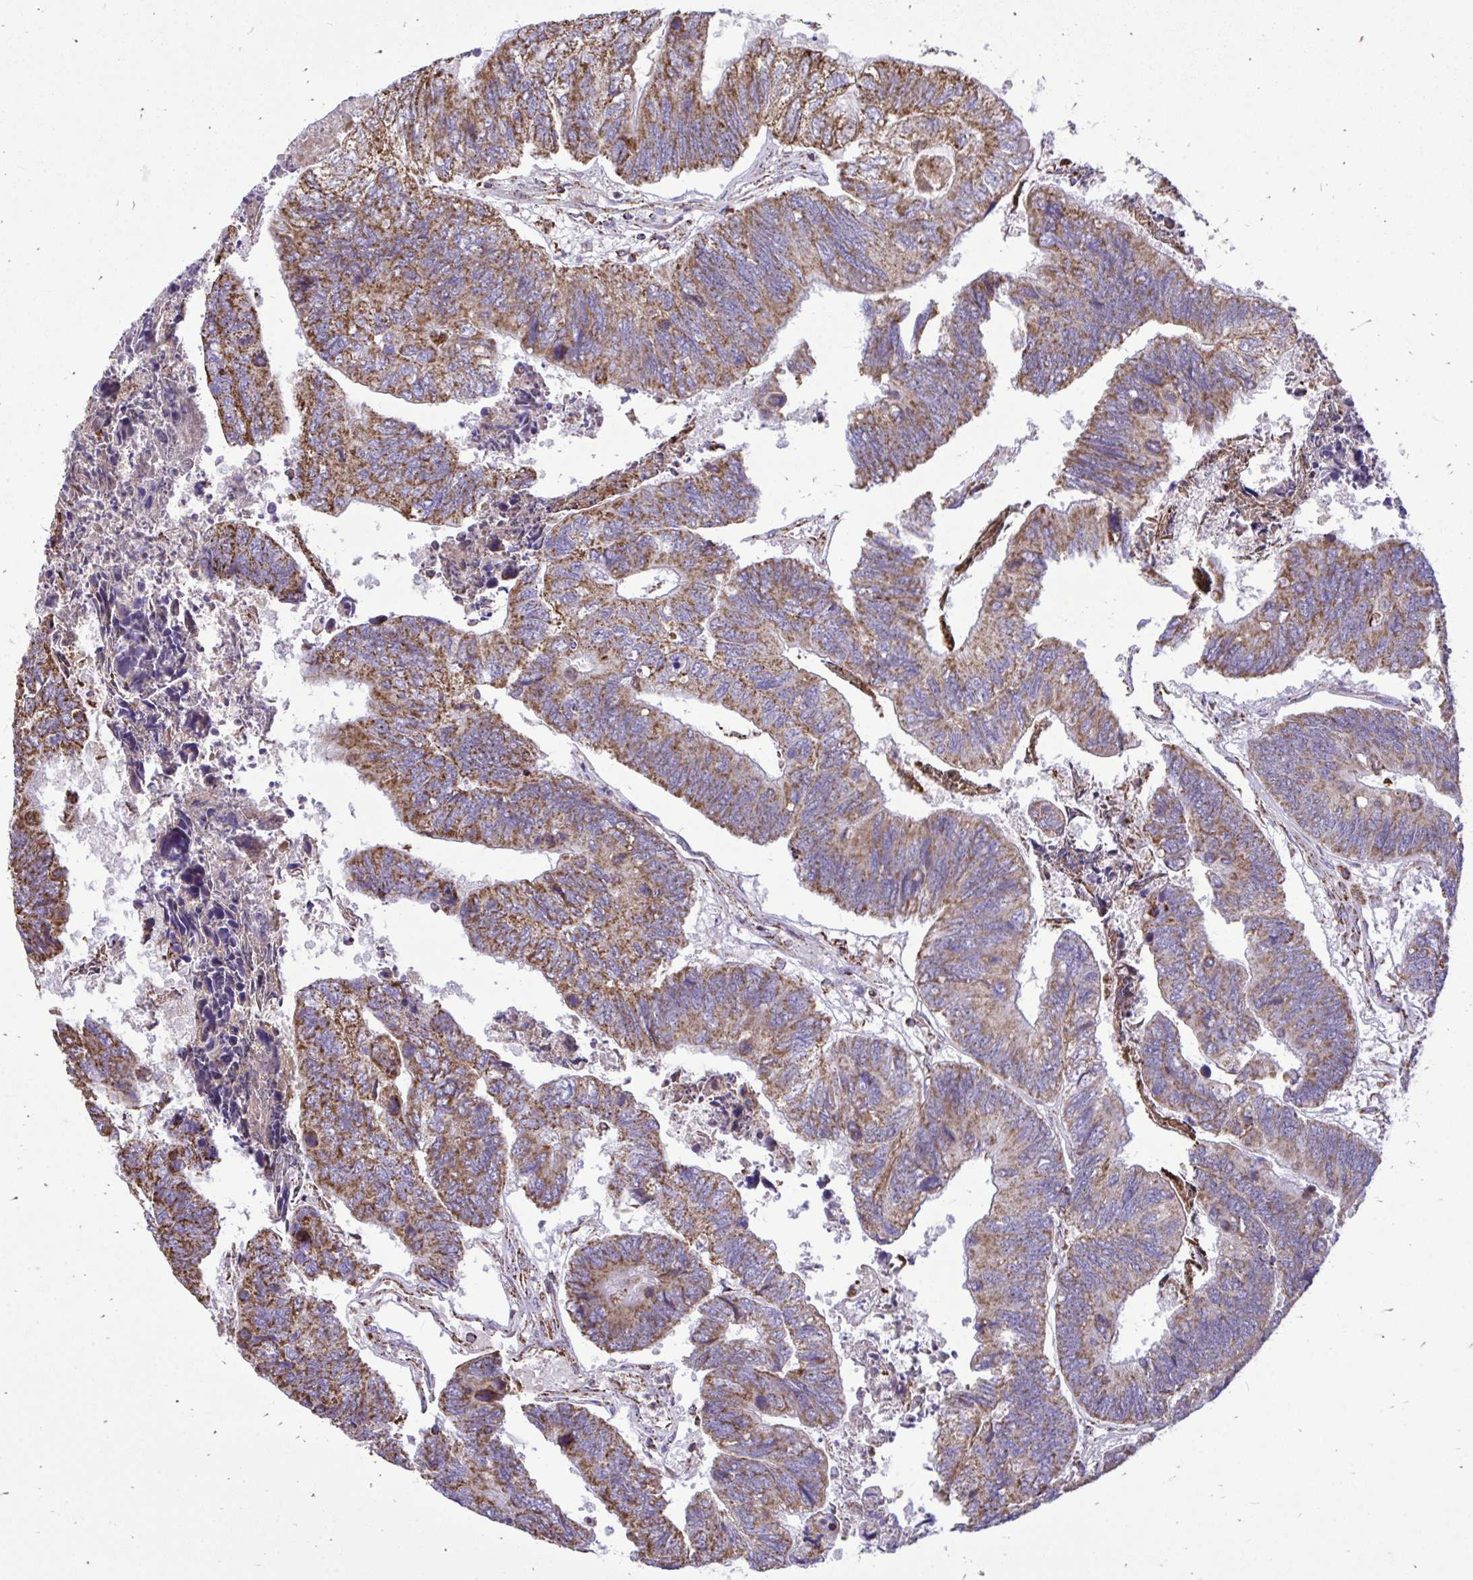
{"staining": {"intensity": "moderate", "quantity": ">75%", "location": "cytoplasmic/membranous"}, "tissue": "colorectal cancer", "cell_type": "Tumor cells", "image_type": "cancer", "snomed": [{"axis": "morphology", "description": "Adenocarcinoma, NOS"}, {"axis": "topography", "description": "Colon"}], "caption": "A brown stain labels moderate cytoplasmic/membranous expression of a protein in colorectal cancer tumor cells.", "gene": "UBE2C", "patient": {"sex": "female", "age": 67}}